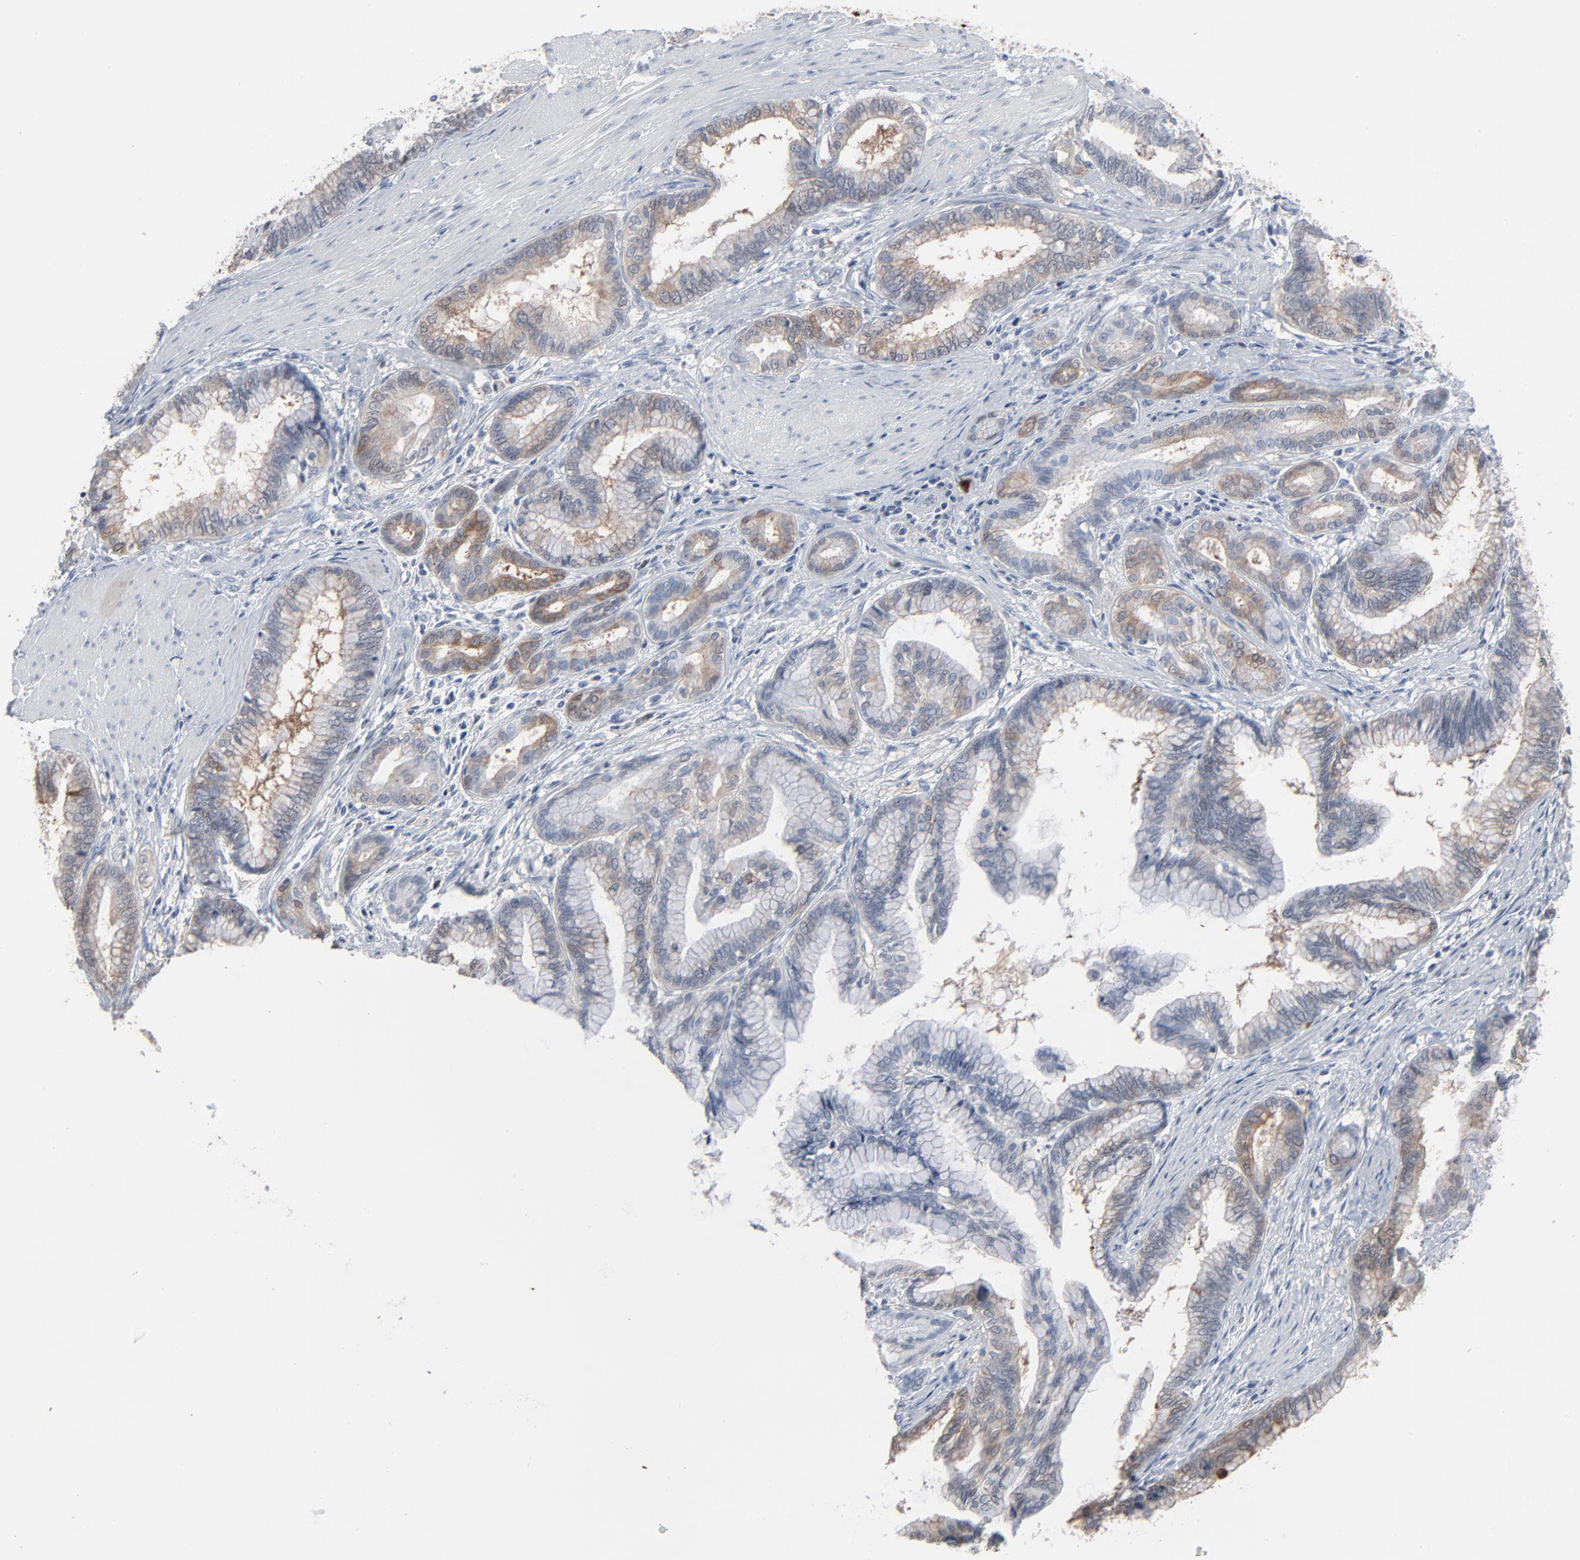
{"staining": {"intensity": "weak", "quantity": "25%-75%", "location": "cytoplasmic/membranous"}, "tissue": "pancreatic cancer", "cell_type": "Tumor cells", "image_type": "cancer", "snomed": [{"axis": "morphology", "description": "Adenocarcinoma, NOS"}, {"axis": "topography", "description": "Pancreas"}], "caption": "Adenocarcinoma (pancreatic) was stained to show a protein in brown. There is low levels of weak cytoplasmic/membranous staining in approximately 25%-75% of tumor cells.", "gene": "PHGDH", "patient": {"sex": "female", "age": 64}}